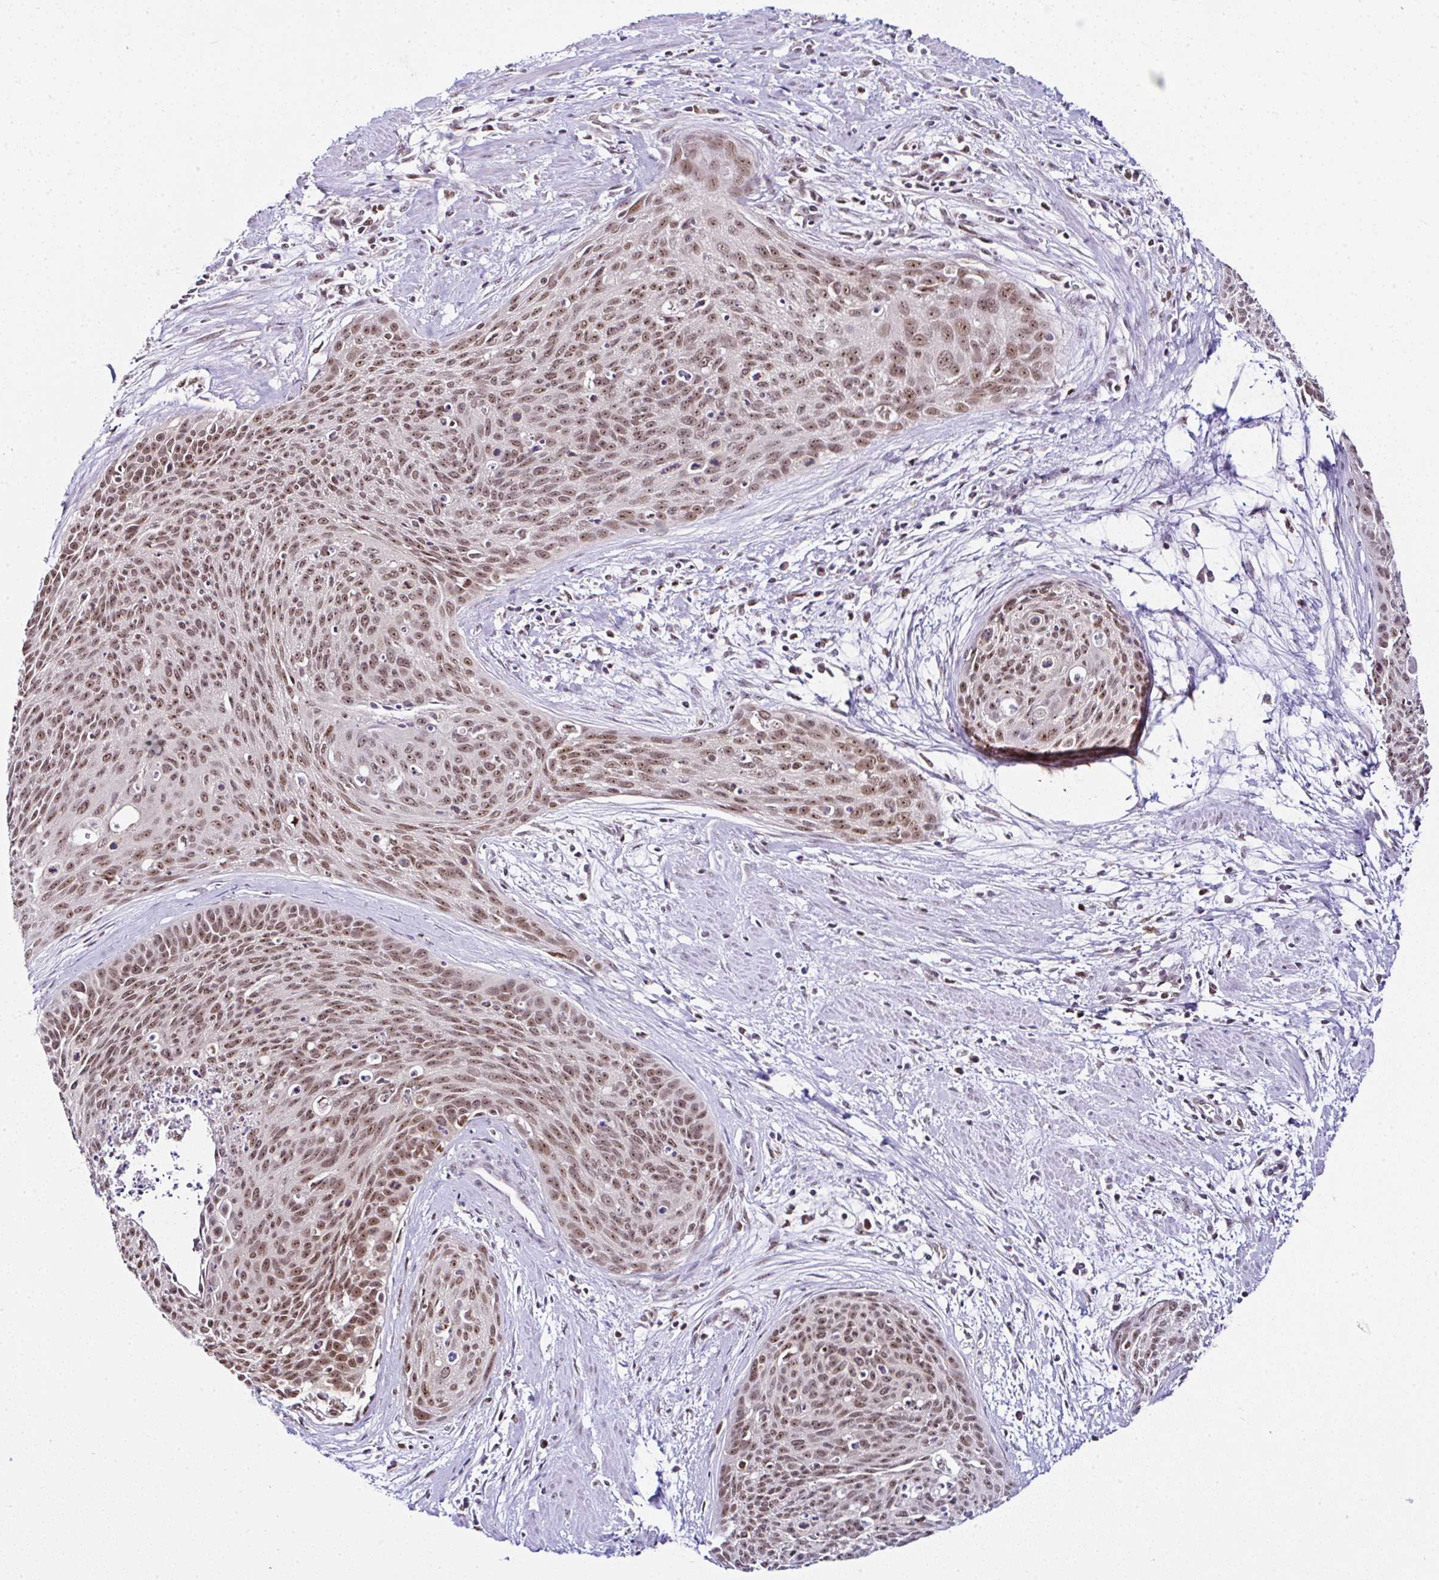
{"staining": {"intensity": "moderate", "quantity": ">75%", "location": "nuclear"}, "tissue": "cervical cancer", "cell_type": "Tumor cells", "image_type": "cancer", "snomed": [{"axis": "morphology", "description": "Squamous cell carcinoma, NOS"}, {"axis": "topography", "description": "Cervix"}], "caption": "Protein analysis of cervical cancer (squamous cell carcinoma) tissue demonstrates moderate nuclear staining in approximately >75% of tumor cells.", "gene": "PTPN2", "patient": {"sex": "female", "age": 55}}